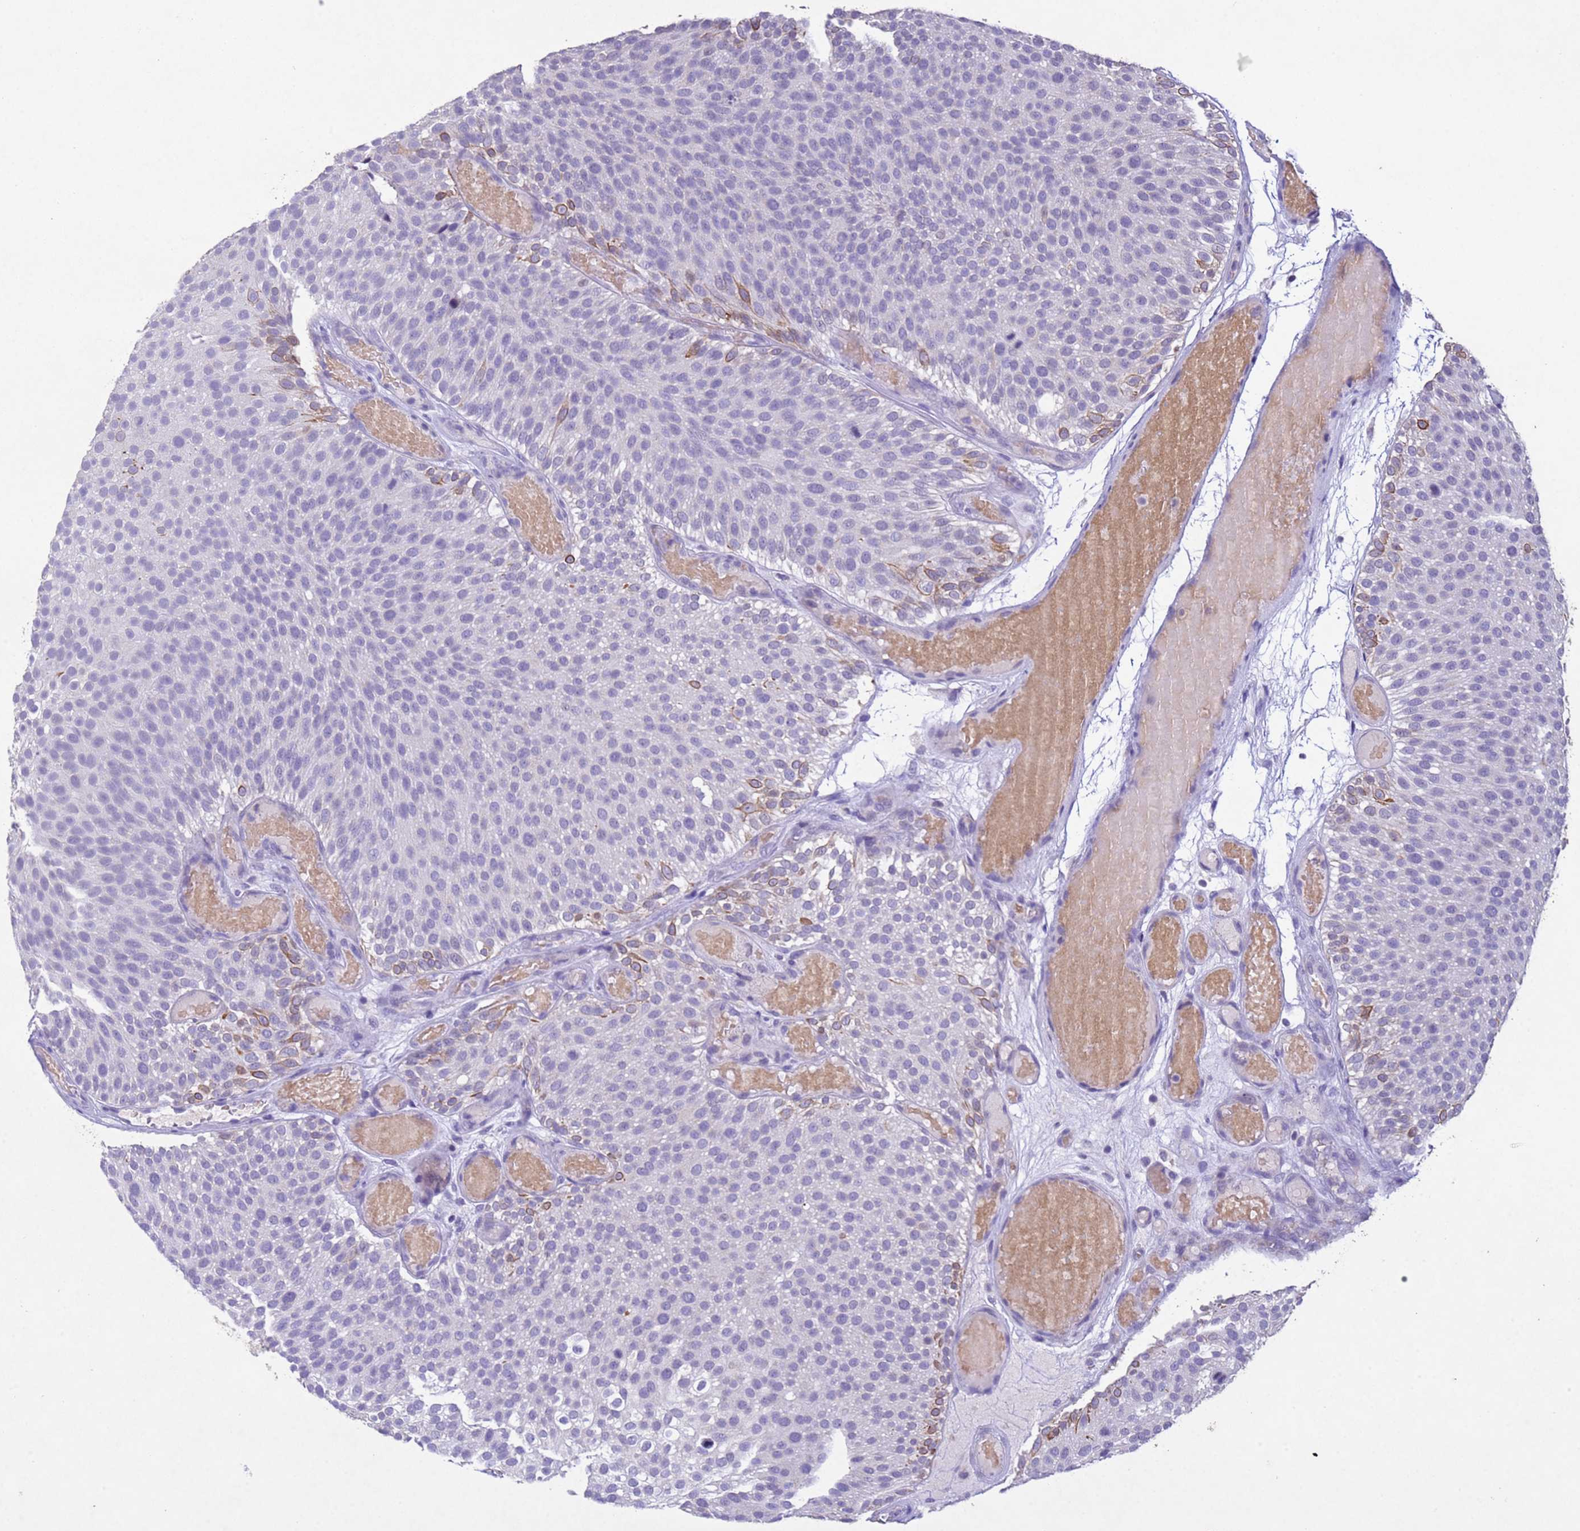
{"staining": {"intensity": "moderate", "quantity": "<25%", "location": "cytoplasmic/membranous"}, "tissue": "urothelial cancer", "cell_type": "Tumor cells", "image_type": "cancer", "snomed": [{"axis": "morphology", "description": "Urothelial carcinoma, Low grade"}, {"axis": "topography", "description": "Urinary bladder"}], "caption": "Urothelial cancer was stained to show a protein in brown. There is low levels of moderate cytoplasmic/membranous expression in about <25% of tumor cells. Using DAB (brown) and hematoxylin (blue) stains, captured at high magnification using brightfield microscopy.", "gene": "NLRP11", "patient": {"sex": "male", "age": 78}}